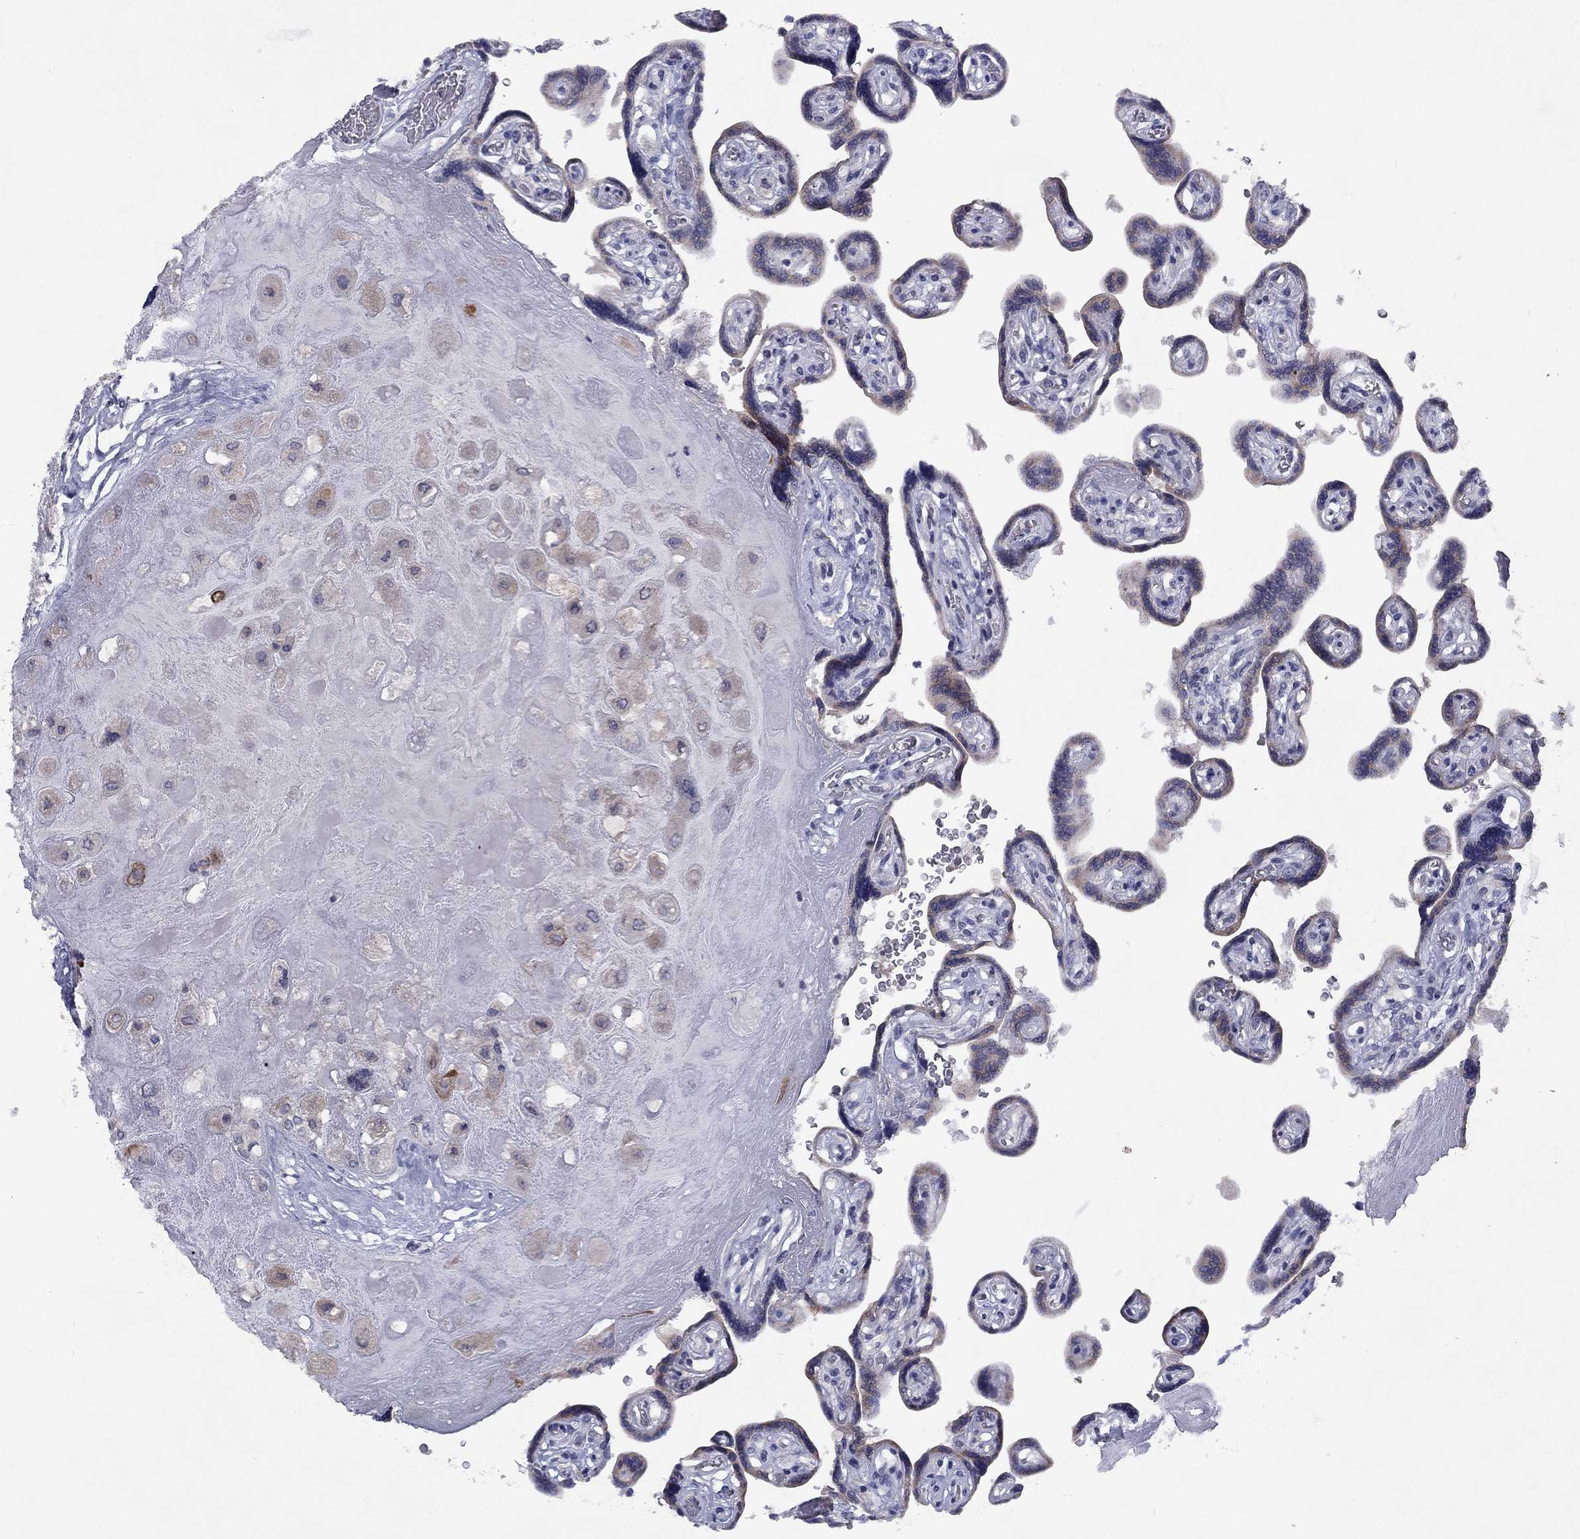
{"staining": {"intensity": "moderate", "quantity": "<25%", "location": "cytoplasmic/membranous"}, "tissue": "placenta", "cell_type": "Decidual cells", "image_type": "normal", "snomed": [{"axis": "morphology", "description": "Normal tissue, NOS"}, {"axis": "topography", "description": "Placenta"}], "caption": "Immunohistochemical staining of unremarkable placenta reveals moderate cytoplasmic/membranous protein expression in about <25% of decidual cells. Nuclei are stained in blue.", "gene": "CACNA1A", "patient": {"sex": "female", "age": 32}}